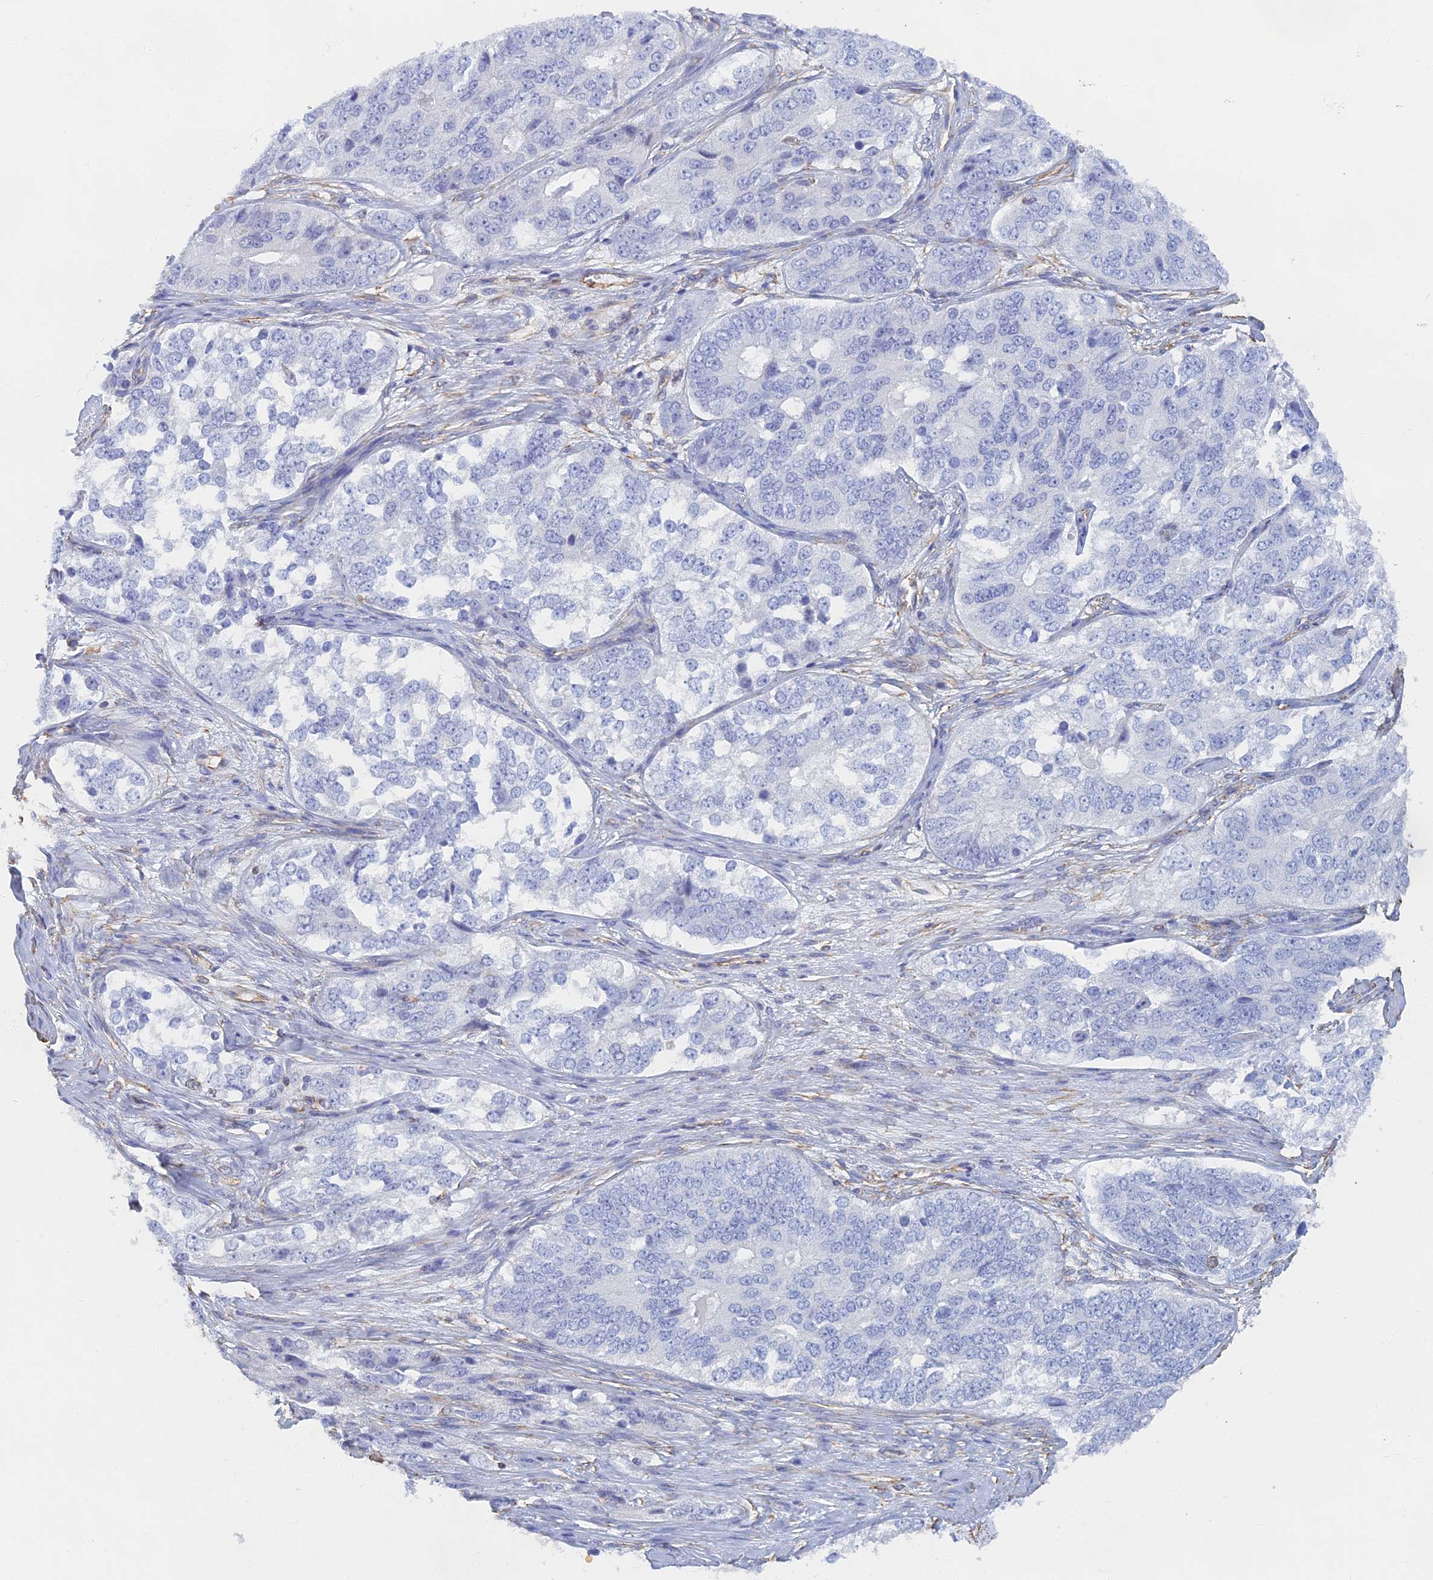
{"staining": {"intensity": "negative", "quantity": "none", "location": "none"}, "tissue": "ovarian cancer", "cell_type": "Tumor cells", "image_type": "cancer", "snomed": [{"axis": "morphology", "description": "Carcinoma, endometroid"}, {"axis": "topography", "description": "Ovary"}], "caption": "DAB (3,3'-diaminobenzidine) immunohistochemical staining of human ovarian cancer (endometroid carcinoma) shows no significant positivity in tumor cells.", "gene": "RMC1", "patient": {"sex": "female", "age": 51}}